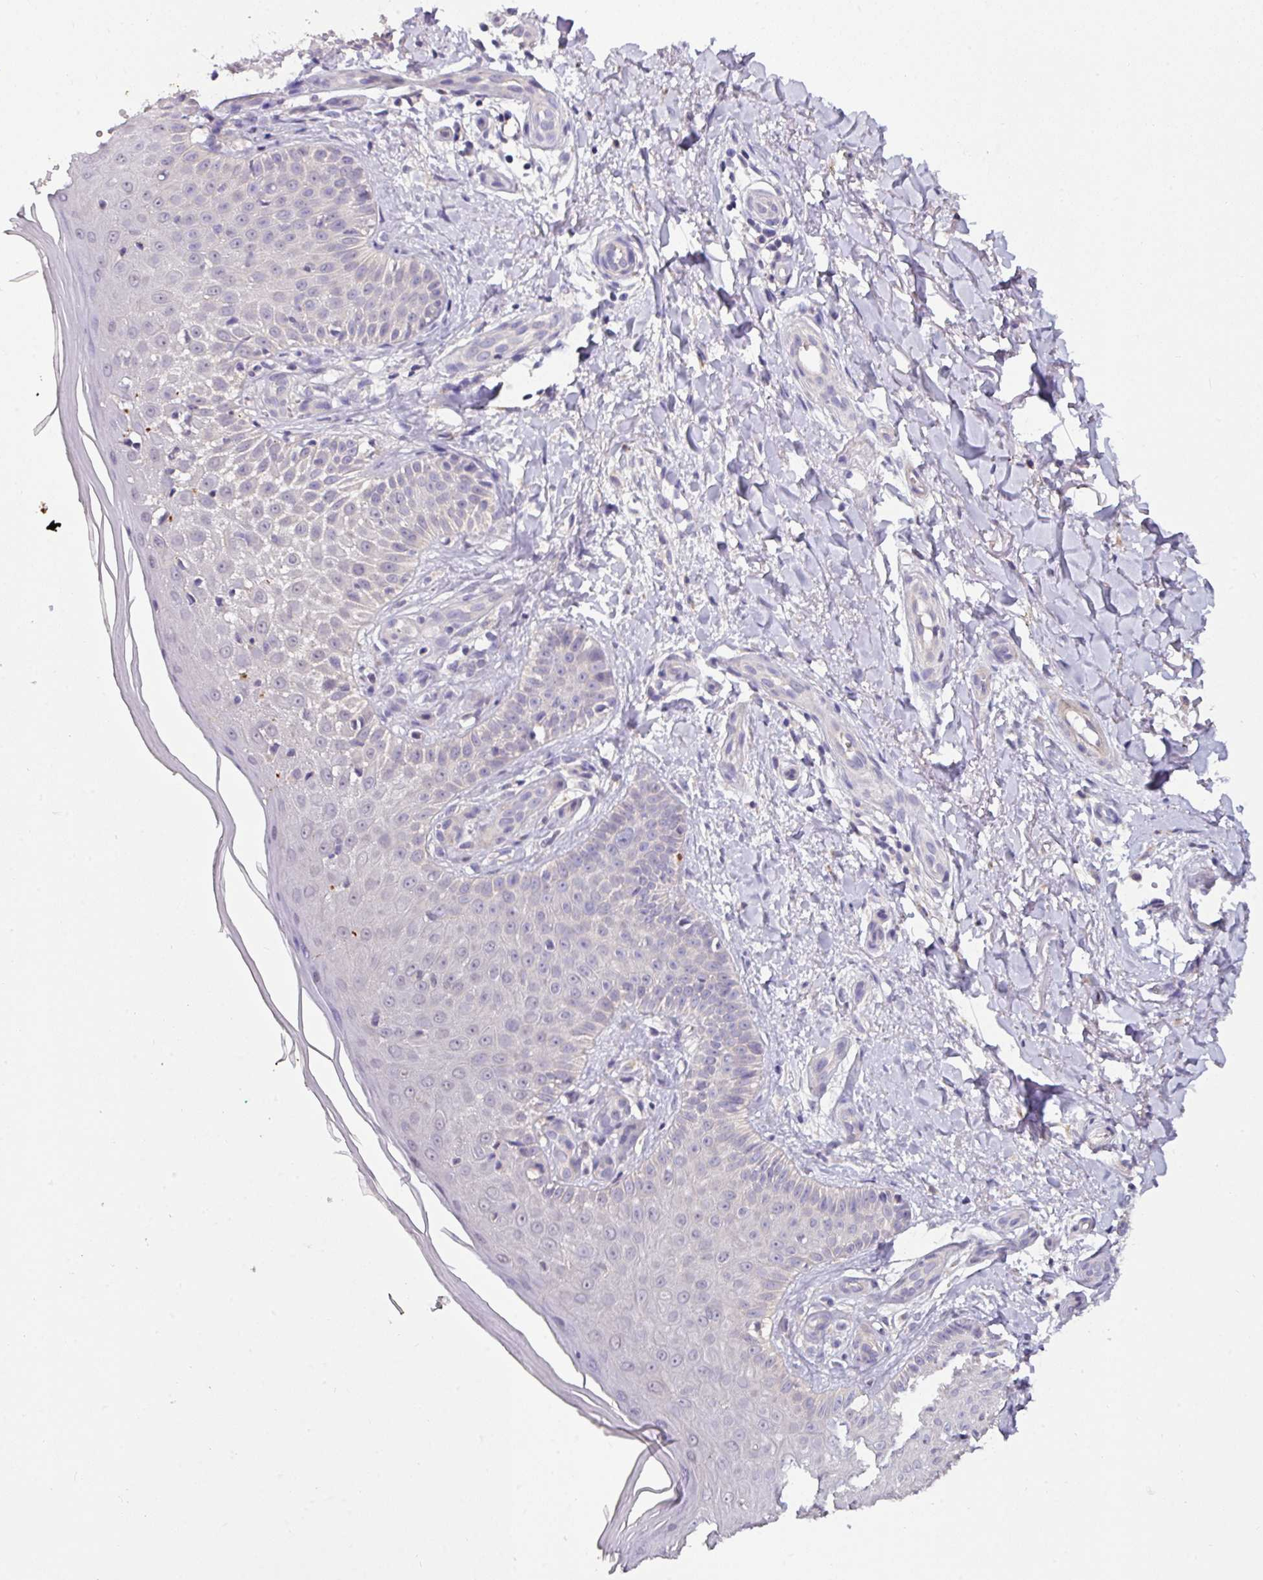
{"staining": {"intensity": "negative", "quantity": "none", "location": "none"}, "tissue": "skin", "cell_type": "Fibroblasts", "image_type": "normal", "snomed": [{"axis": "morphology", "description": "Normal tissue, NOS"}, {"axis": "topography", "description": "Skin"}], "caption": "Human skin stained for a protein using IHC demonstrates no expression in fibroblasts.", "gene": "AEBP2", "patient": {"sex": "male", "age": 81}}